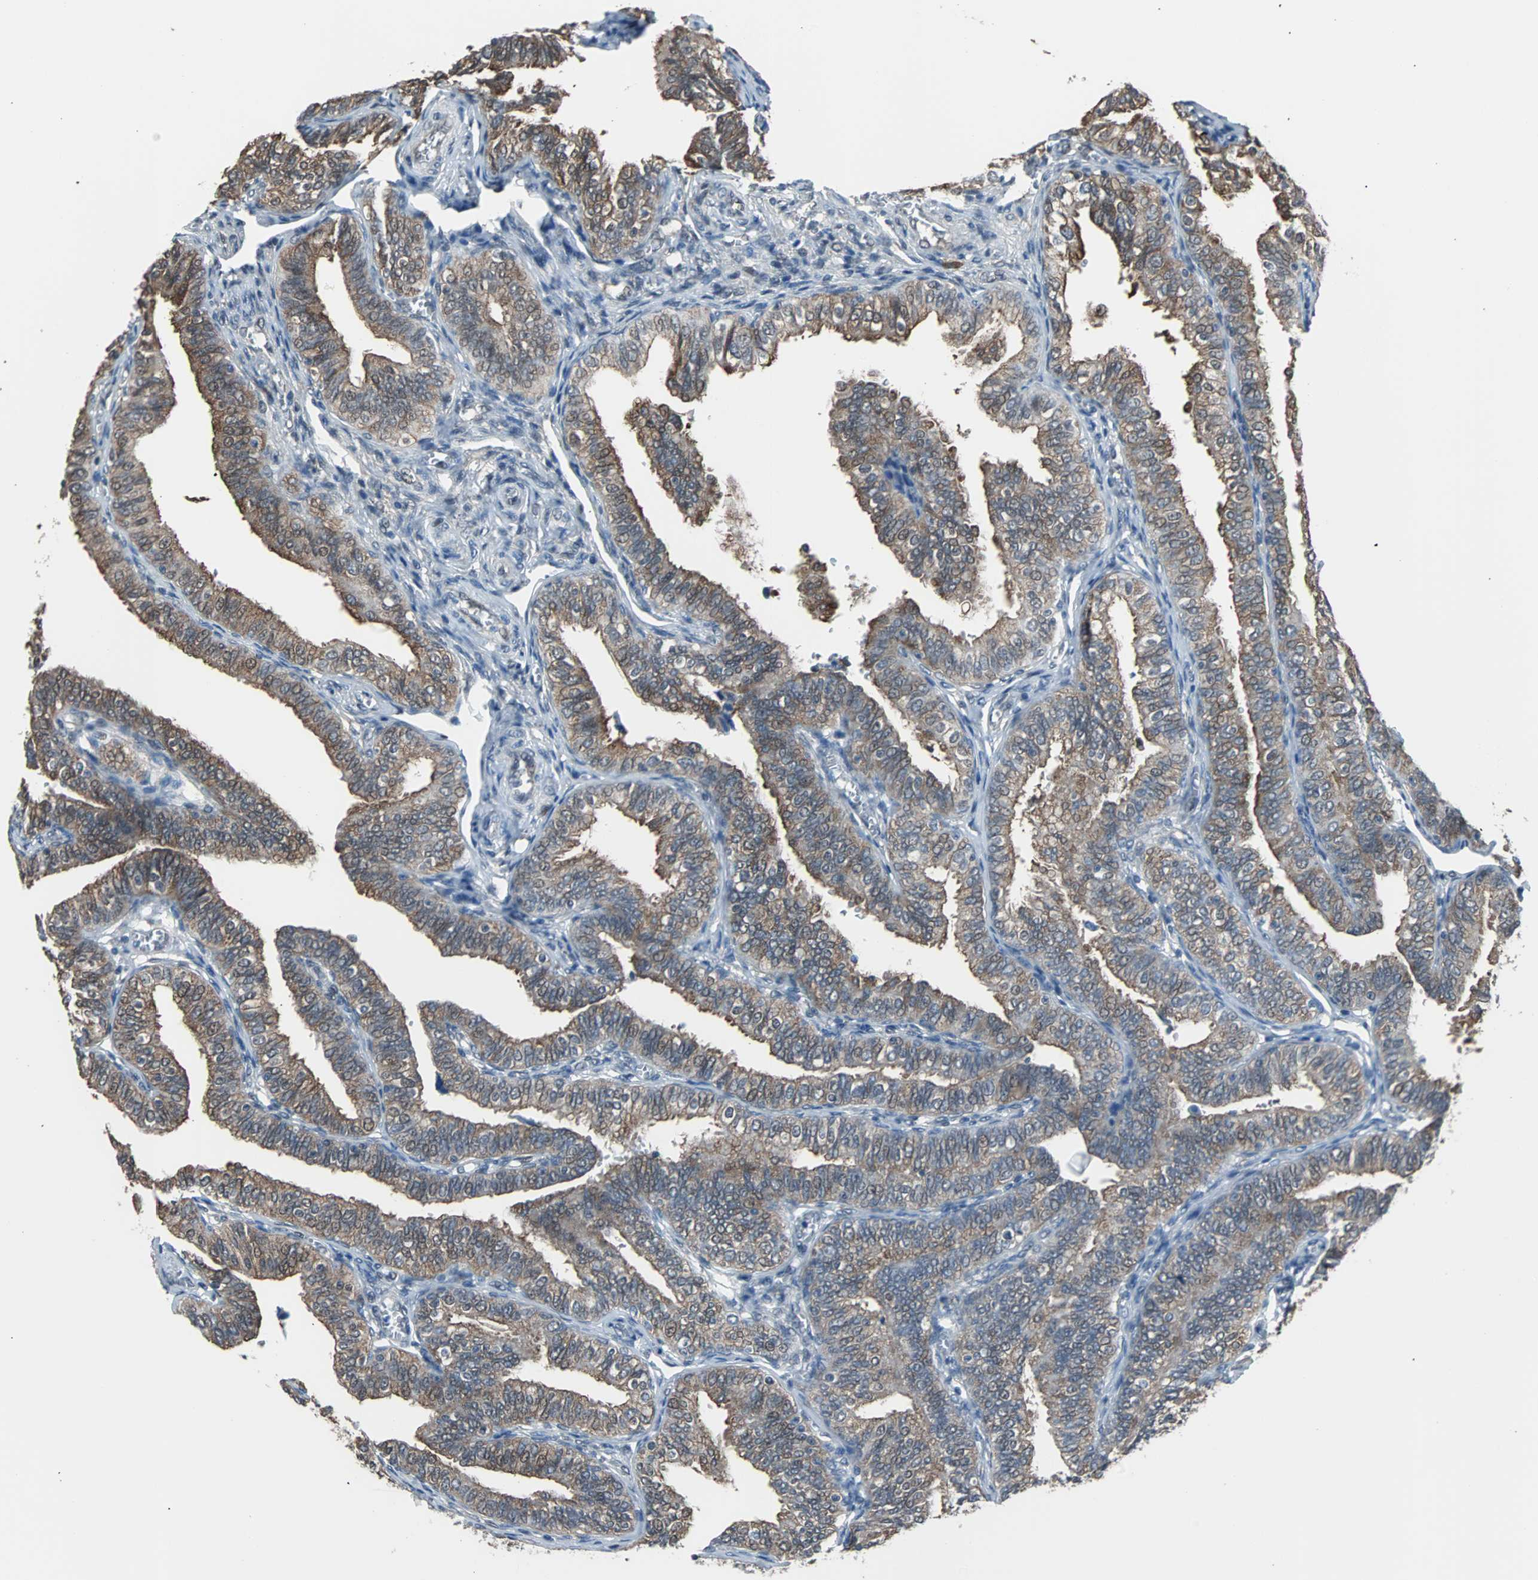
{"staining": {"intensity": "moderate", "quantity": ">75%", "location": "cytoplasmic/membranous"}, "tissue": "fallopian tube", "cell_type": "Glandular cells", "image_type": "normal", "snomed": [{"axis": "morphology", "description": "Normal tissue, NOS"}, {"axis": "topography", "description": "Fallopian tube"}], "caption": "Fallopian tube stained with a protein marker reveals moderate staining in glandular cells.", "gene": "VCP", "patient": {"sex": "female", "age": 46}}